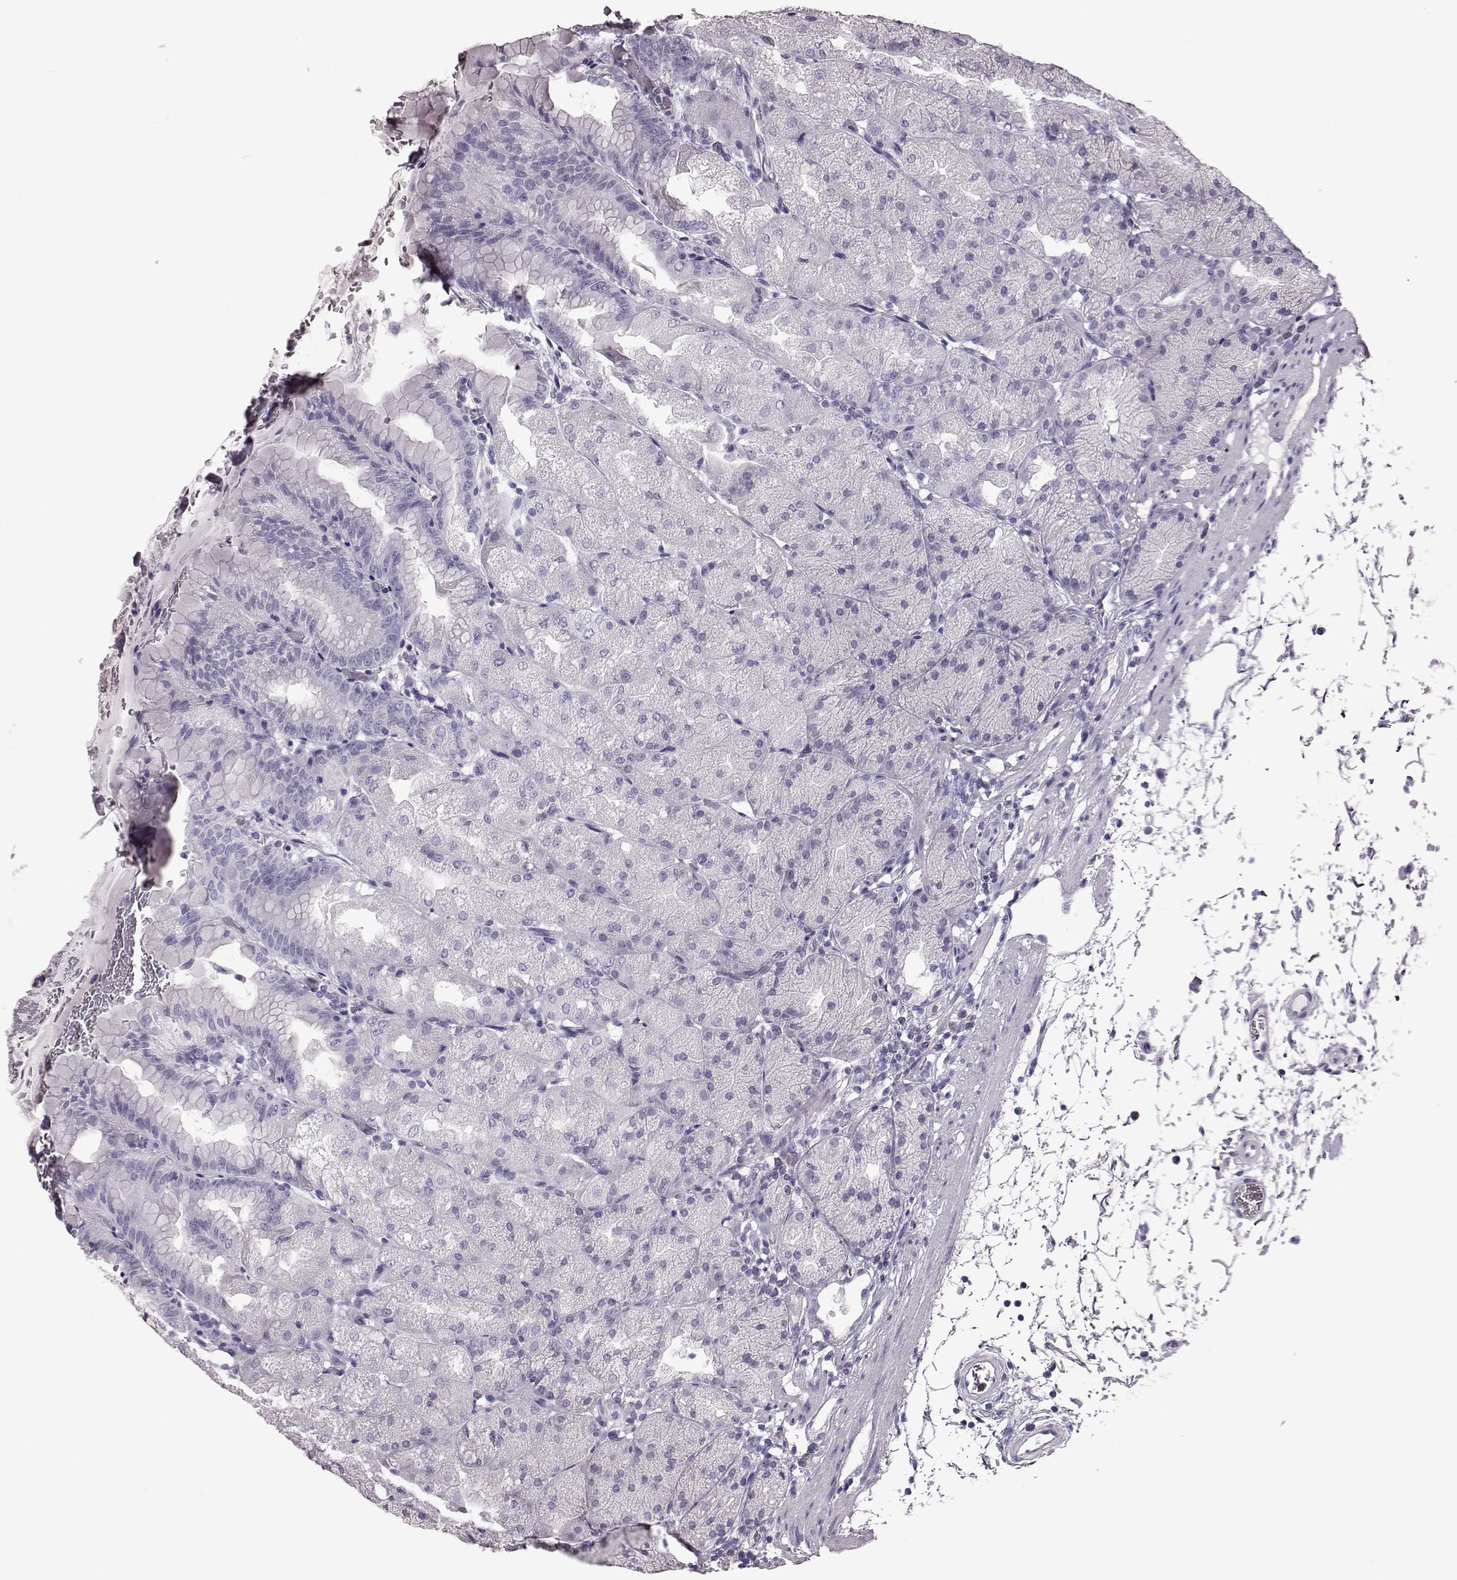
{"staining": {"intensity": "negative", "quantity": "none", "location": "none"}, "tissue": "stomach", "cell_type": "Glandular cells", "image_type": "normal", "snomed": [{"axis": "morphology", "description": "Normal tissue, NOS"}, {"axis": "topography", "description": "Stomach, upper"}, {"axis": "topography", "description": "Stomach"}, {"axis": "topography", "description": "Stomach, lower"}], "caption": "This image is of benign stomach stained with immunohistochemistry (IHC) to label a protein in brown with the nuclei are counter-stained blue. There is no staining in glandular cells. (DAB immunohistochemistry with hematoxylin counter stain).", "gene": "TCHHL1", "patient": {"sex": "male", "age": 62}}